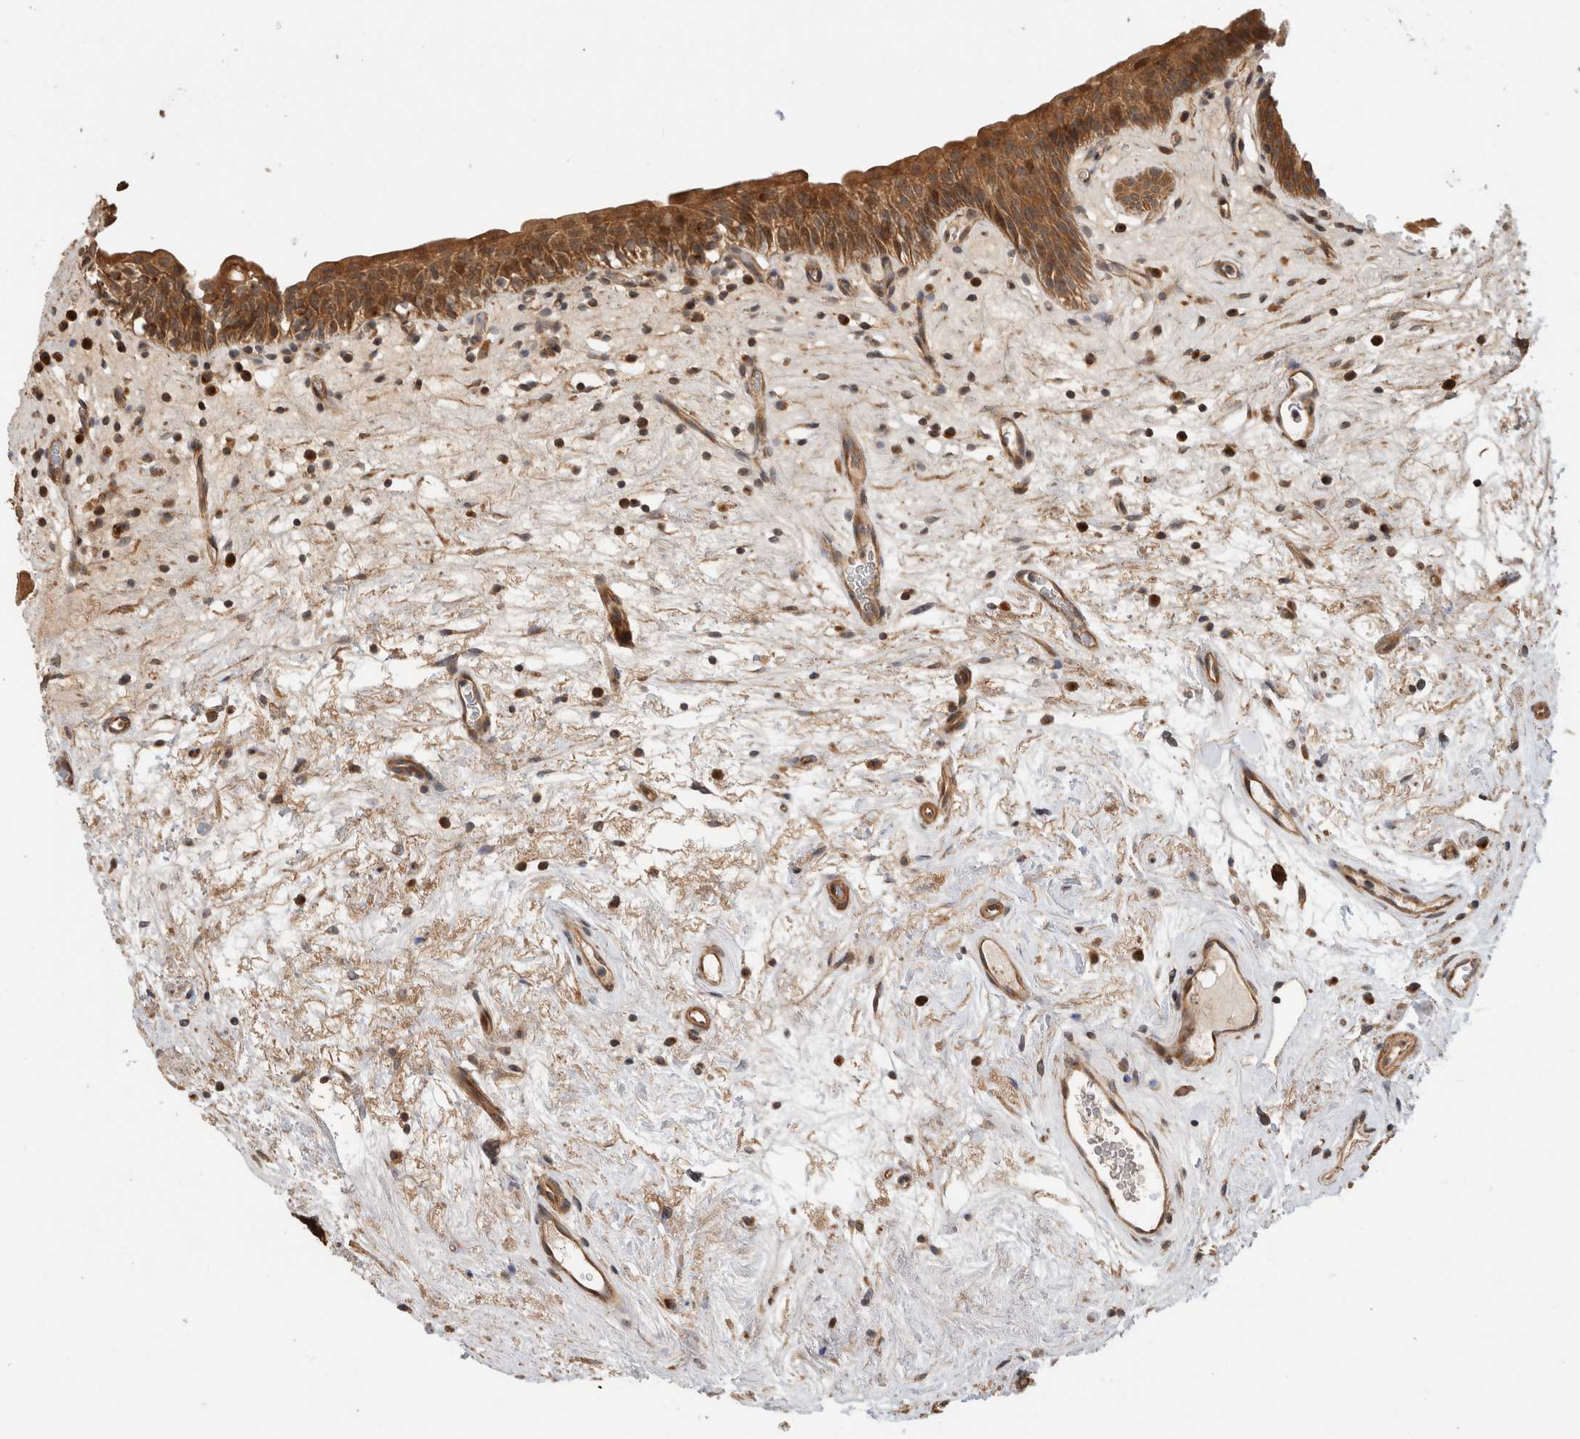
{"staining": {"intensity": "moderate", "quantity": ">75%", "location": "cytoplasmic/membranous"}, "tissue": "urinary bladder", "cell_type": "Urothelial cells", "image_type": "normal", "snomed": [{"axis": "morphology", "description": "Normal tissue, NOS"}, {"axis": "topography", "description": "Urinary bladder"}], "caption": "Immunohistochemical staining of unremarkable human urinary bladder reveals moderate cytoplasmic/membranous protein staining in approximately >75% of urothelial cells.", "gene": "PCDHB15", "patient": {"sex": "male", "age": 83}}